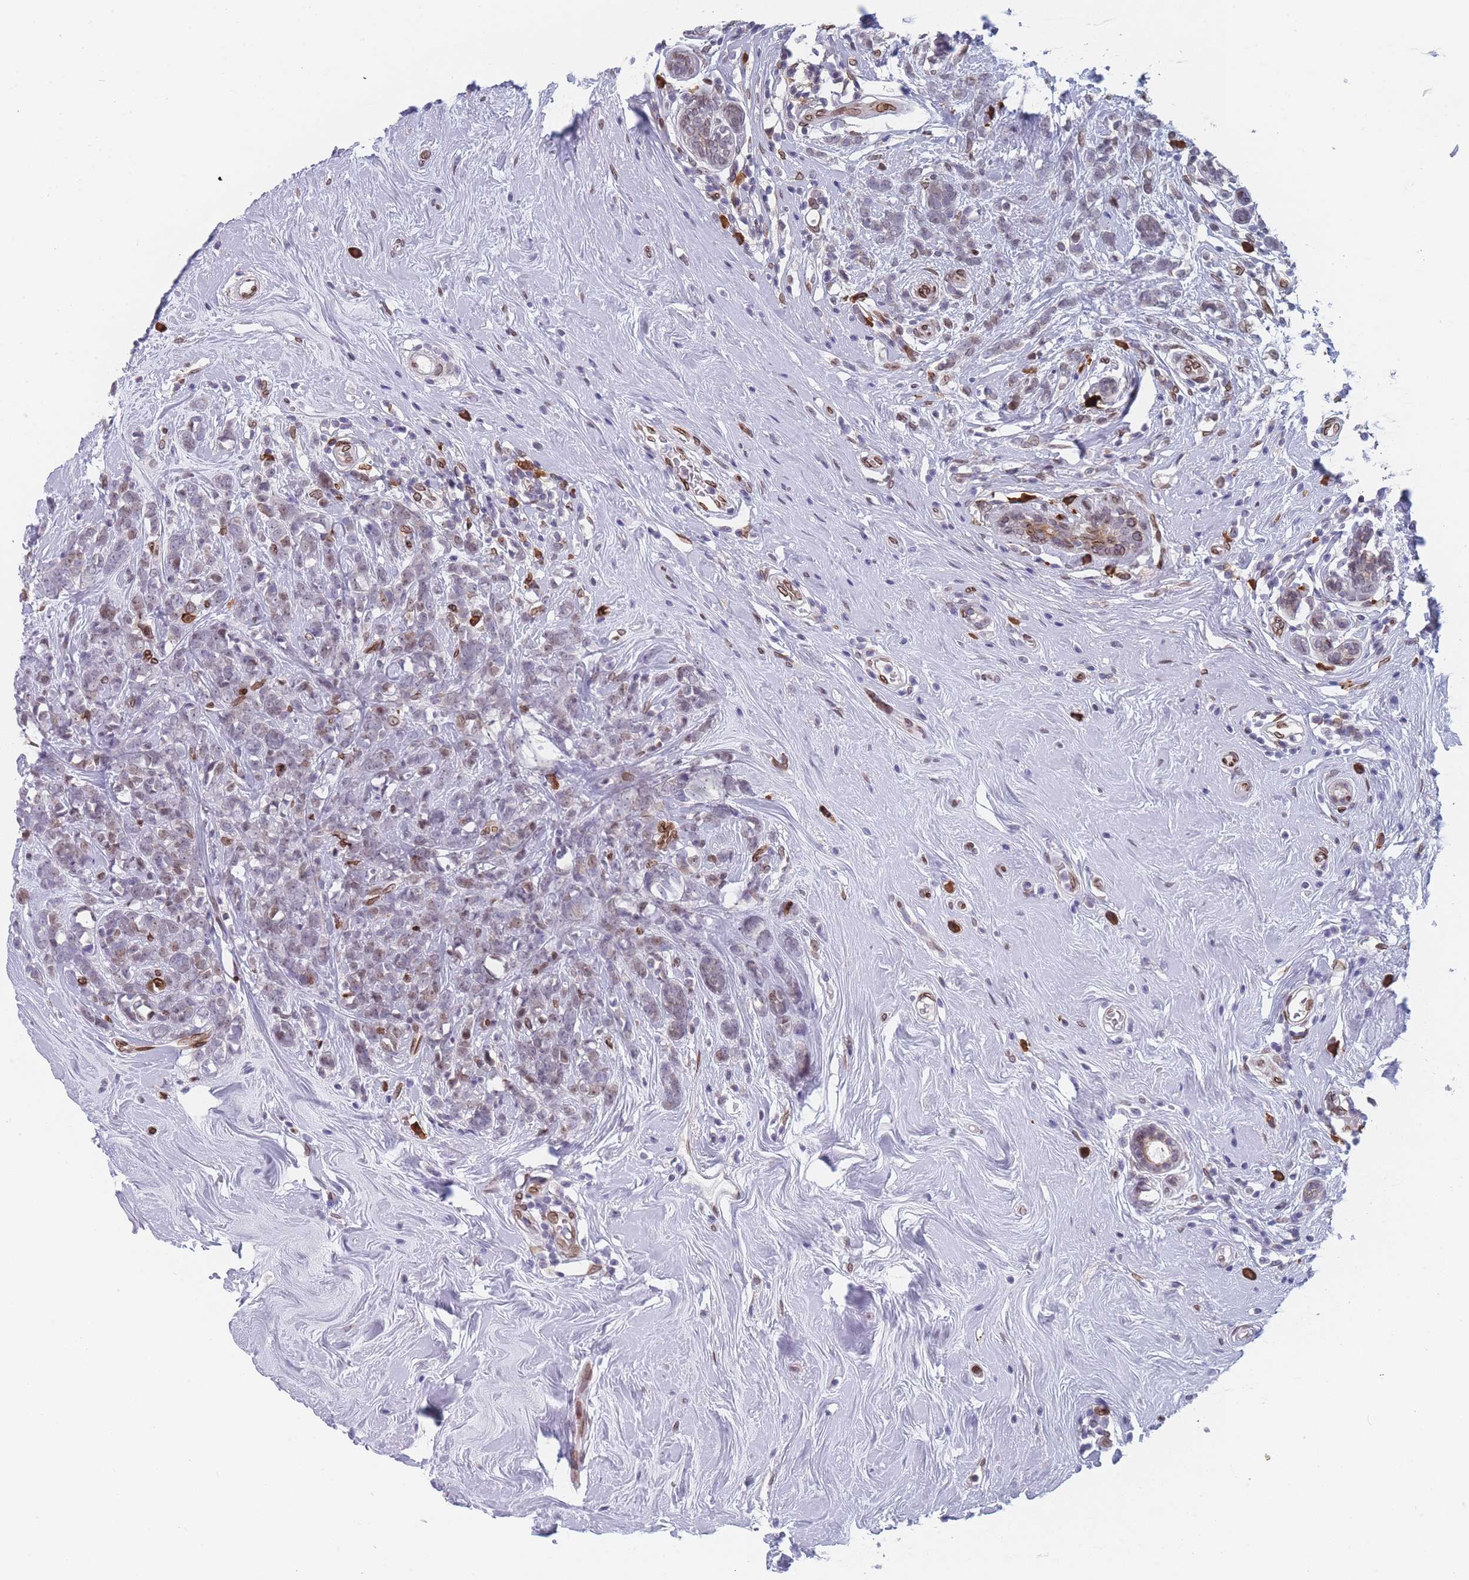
{"staining": {"intensity": "negative", "quantity": "none", "location": "none"}, "tissue": "breast cancer", "cell_type": "Tumor cells", "image_type": "cancer", "snomed": [{"axis": "morphology", "description": "Lobular carcinoma"}, {"axis": "topography", "description": "Breast"}], "caption": "Immunohistochemistry (IHC) image of breast lobular carcinoma stained for a protein (brown), which shows no positivity in tumor cells.", "gene": "ZBTB1", "patient": {"sex": "female", "age": 58}}